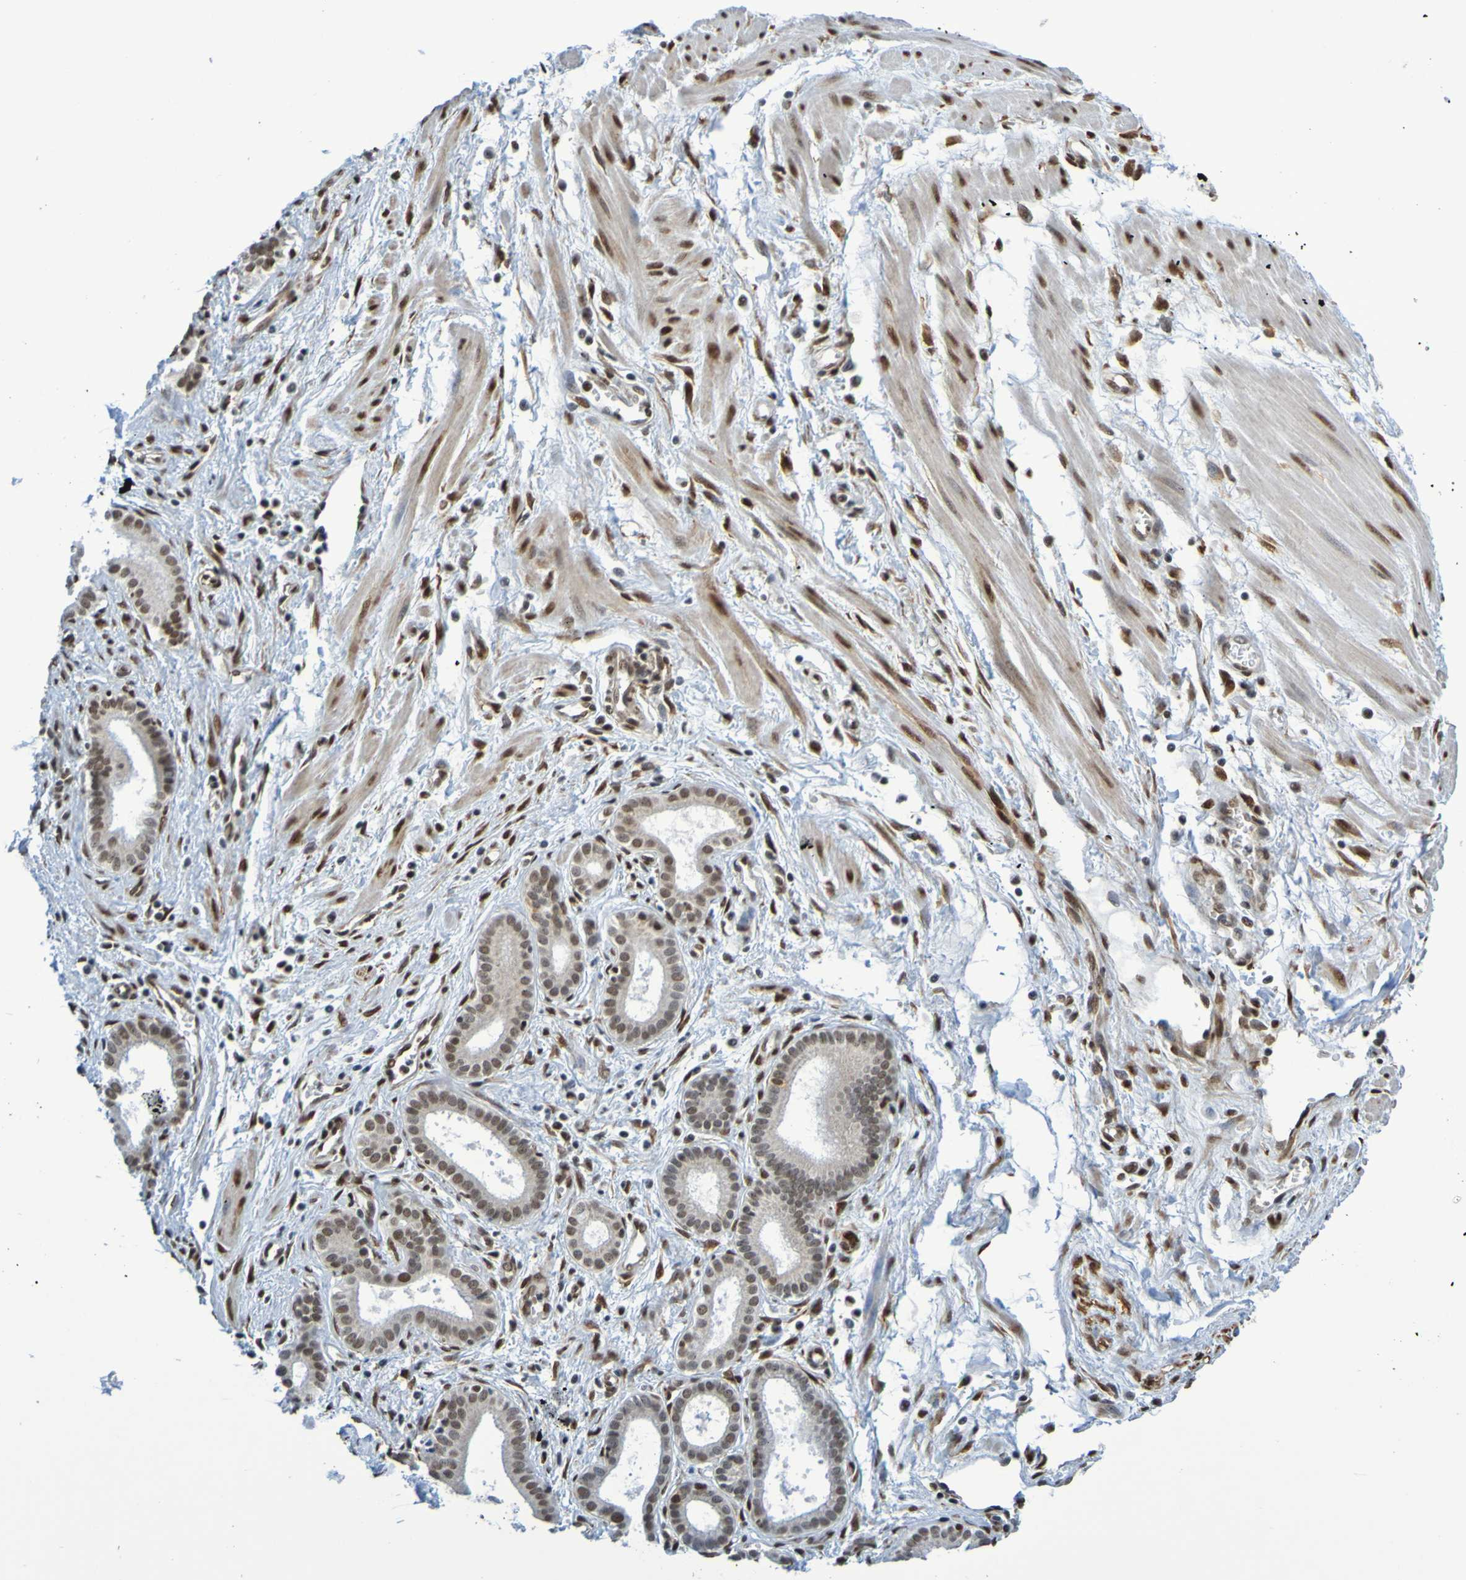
{"staining": {"intensity": "moderate", "quantity": ">75%", "location": "nuclear"}, "tissue": "pancreatic cancer", "cell_type": "Tumor cells", "image_type": "cancer", "snomed": [{"axis": "morphology", "description": "Normal tissue, NOS"}, {"axis": "topography", "description": "Lymph node"}], "caption": "An immunohistochemistry histopathology image of tumor tissue is shown. Protein staining in brown highlights moderate nuclear positivity in pancreatic cancer within tumor cells.", "gene": "HDAC2", "patient": {"sex": "male", "age": 50}}